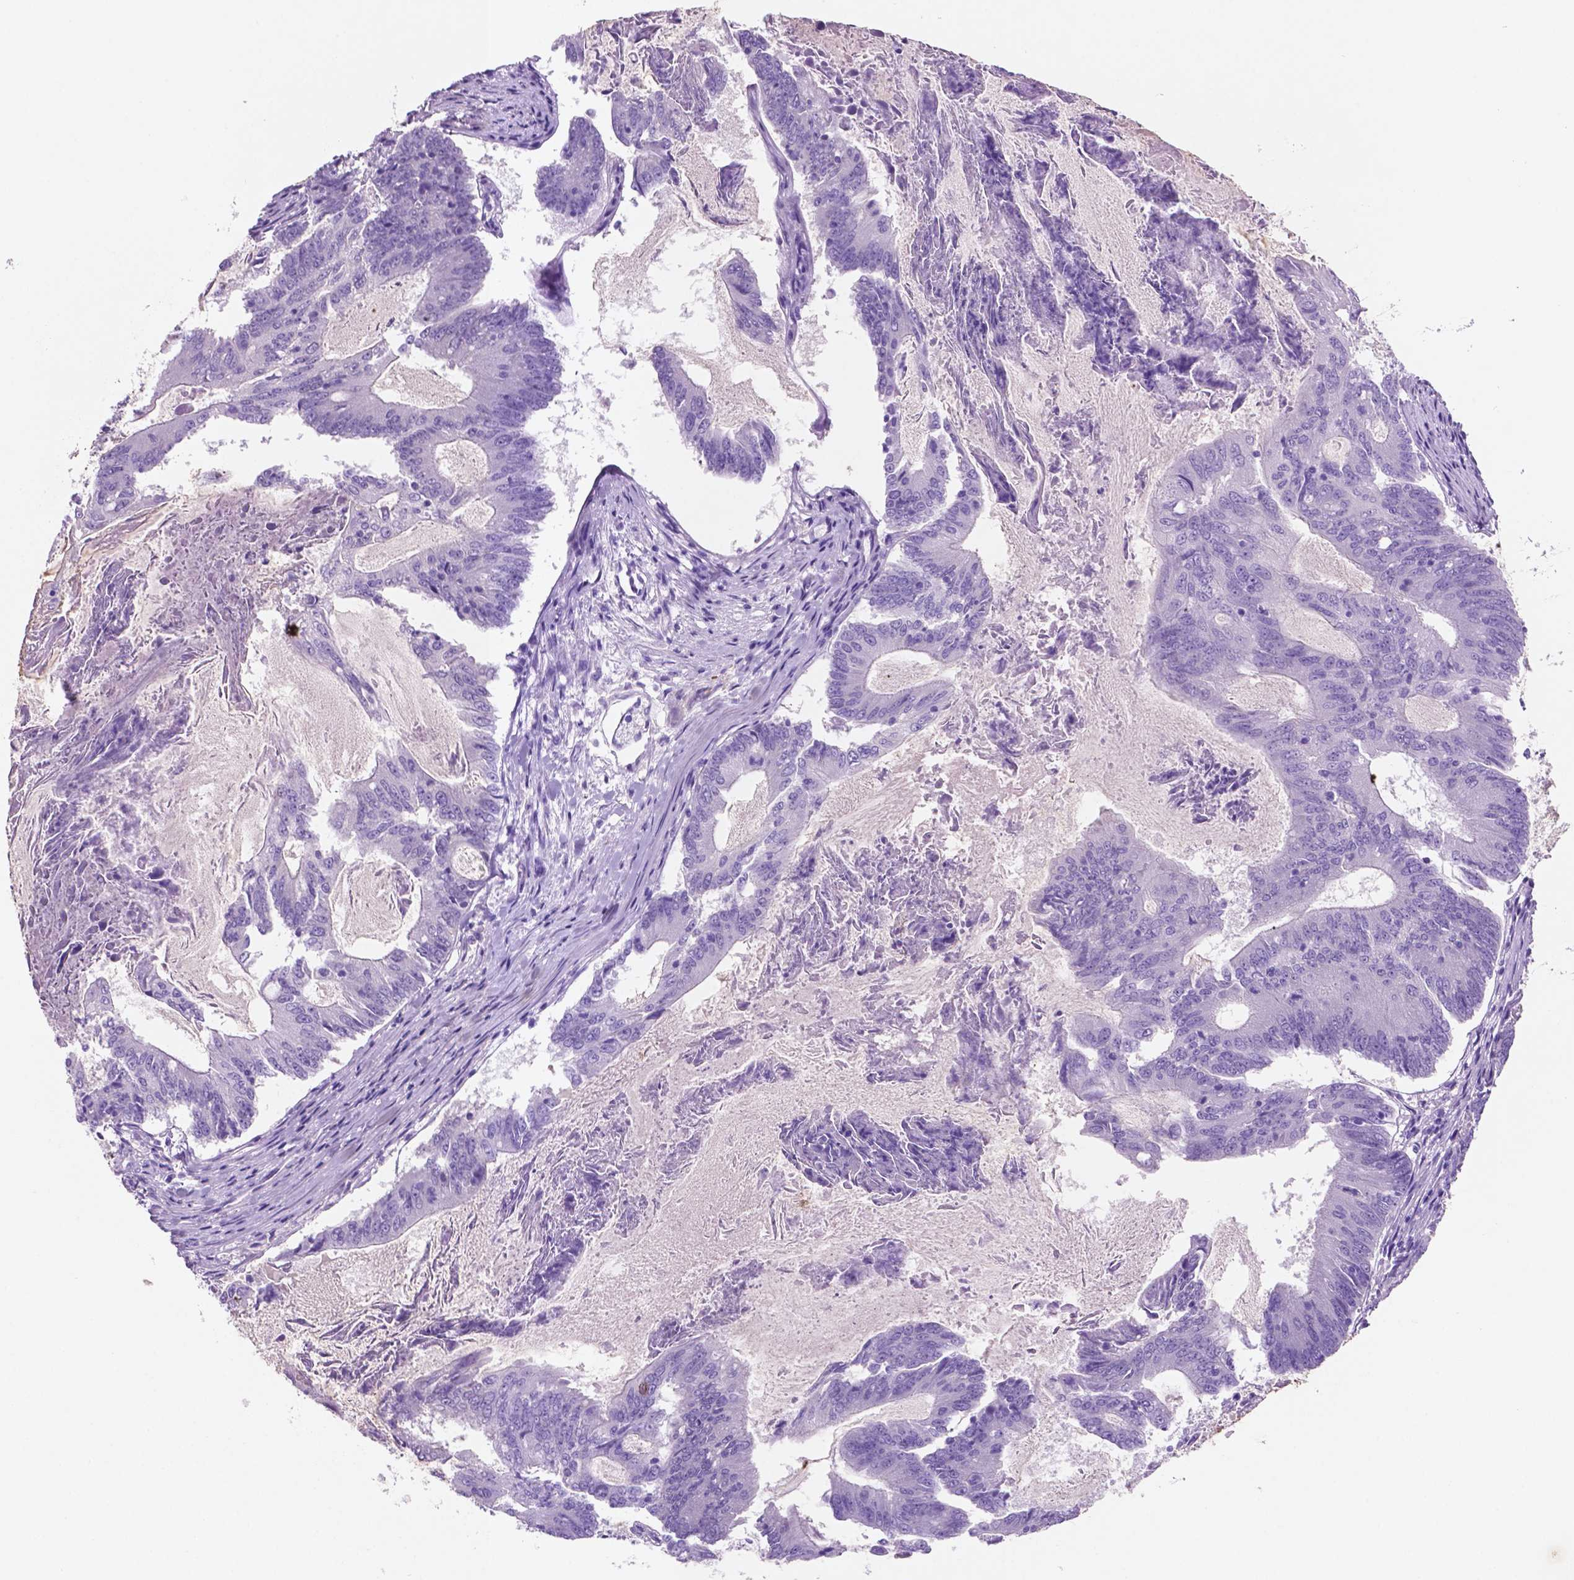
{"staining": {"intensity": "negative", "quantity": "none", "location": "none"}, "tissue": "colorectal cancer", "cell_type": "Tumor cells", "image_type": "cancer", "snomed": [{"axis": "morphology", "description": "Adenocarcinoma, NOS"}, {"axis": "topography", "description": "Colon"}], "caption": "IHC of colorectal cancer (adenocarcinoma) demonstrates no positivity in tumor cells.", "gene": "POU4F1", "patient": {"sex": "female", "age": 70}}